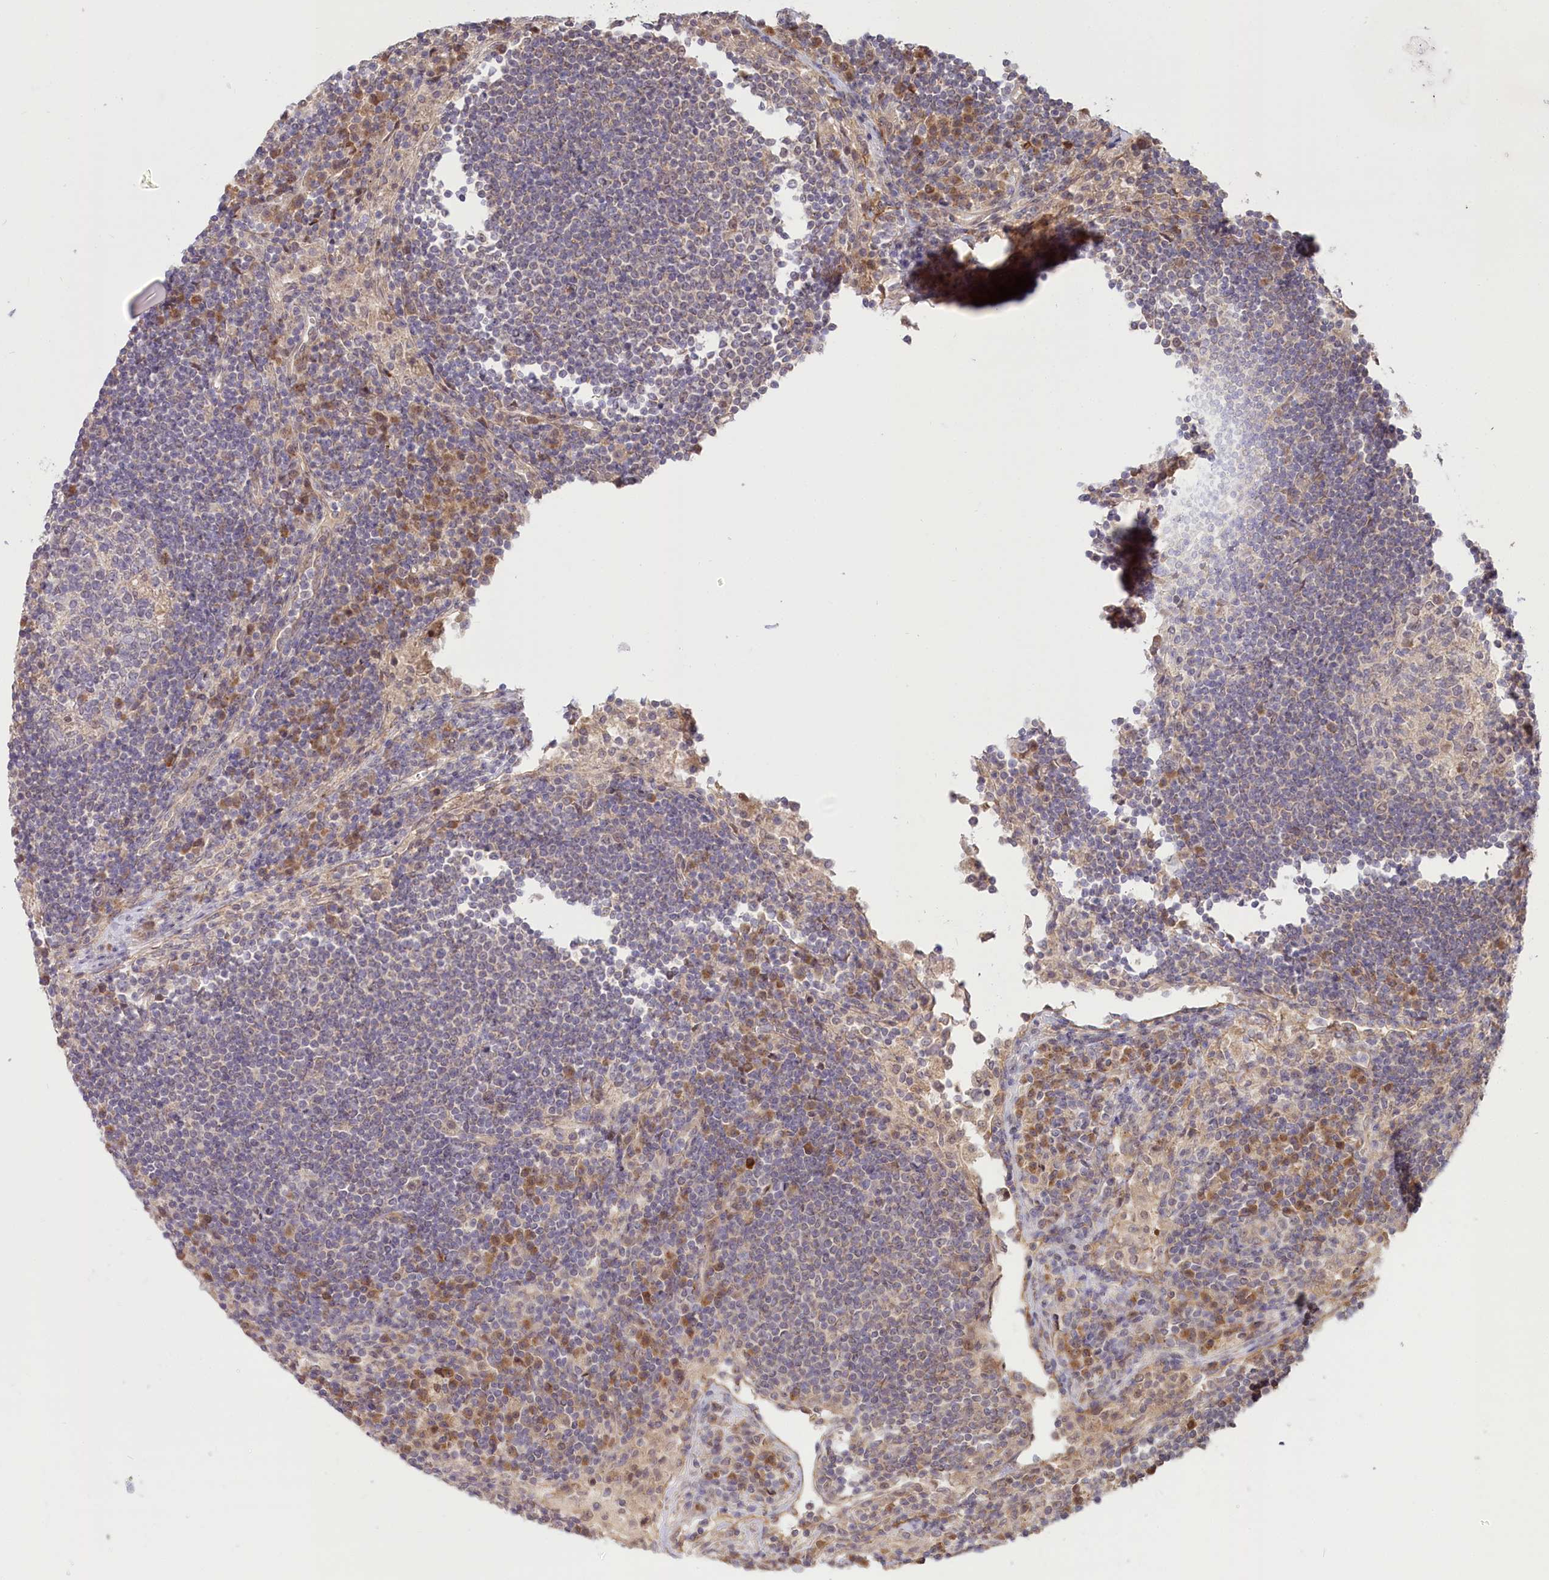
{"staining": {"intensity": "moderate", "quantity": "<25%", "location": "cytoplasmic/membranous"}, "tissue": "lymph node", "cell_type": "Germinal center cells", "image_type": "normal", "snomed": [{"axis": "morphology", "description": "Normal tissue, NOS"}, {"axis": "topography", "description": "Lymph node"}], "caption": "A high-resolution image shows immunohistochemistry staining of normal lymph node, which exhibits moderate cytoplasmic/membranous positivity in about <25% of germinal center cells.", "gene": "CEP70", "patient": {"sex": "female", "age": 53}}